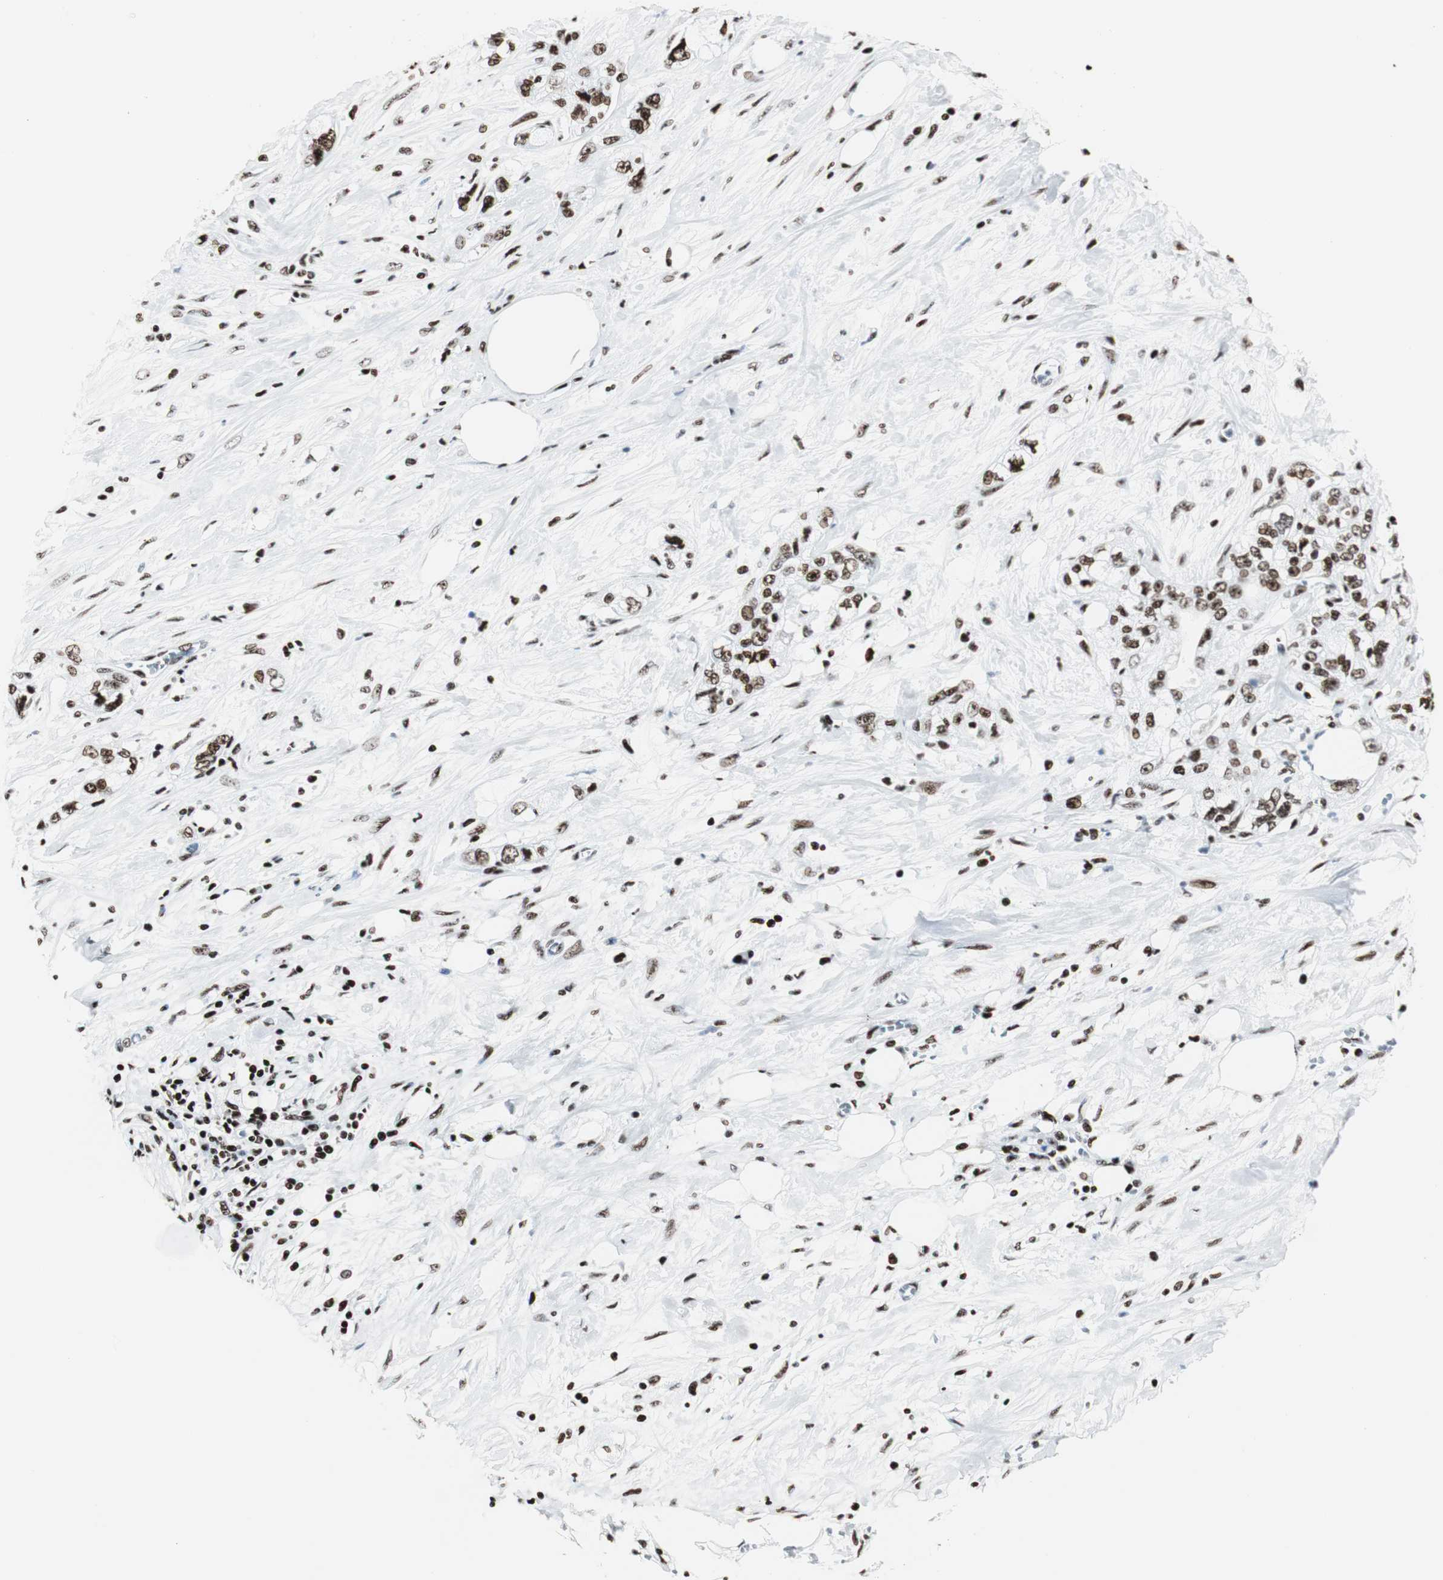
{"staining": {"intensity": "strong", "quantity": ">75%", "location": "nuclear"}, "tissue": "pancreatic cancer", "cell_type": "Tumor cells", "image_type": "cancer", "snomed": [{"axis": "morphology", "description": "Adenocarcinoma, NOS"}, {"axis": "topography", "description": "Pancreas"}], "caption": "A brown stain labels strong nuclear expression of a protein in pancreatic cancer (adenocarcinoma) tumor cells.", "gene": "NCL", "patient": {"sex": "male", "age": 70}}